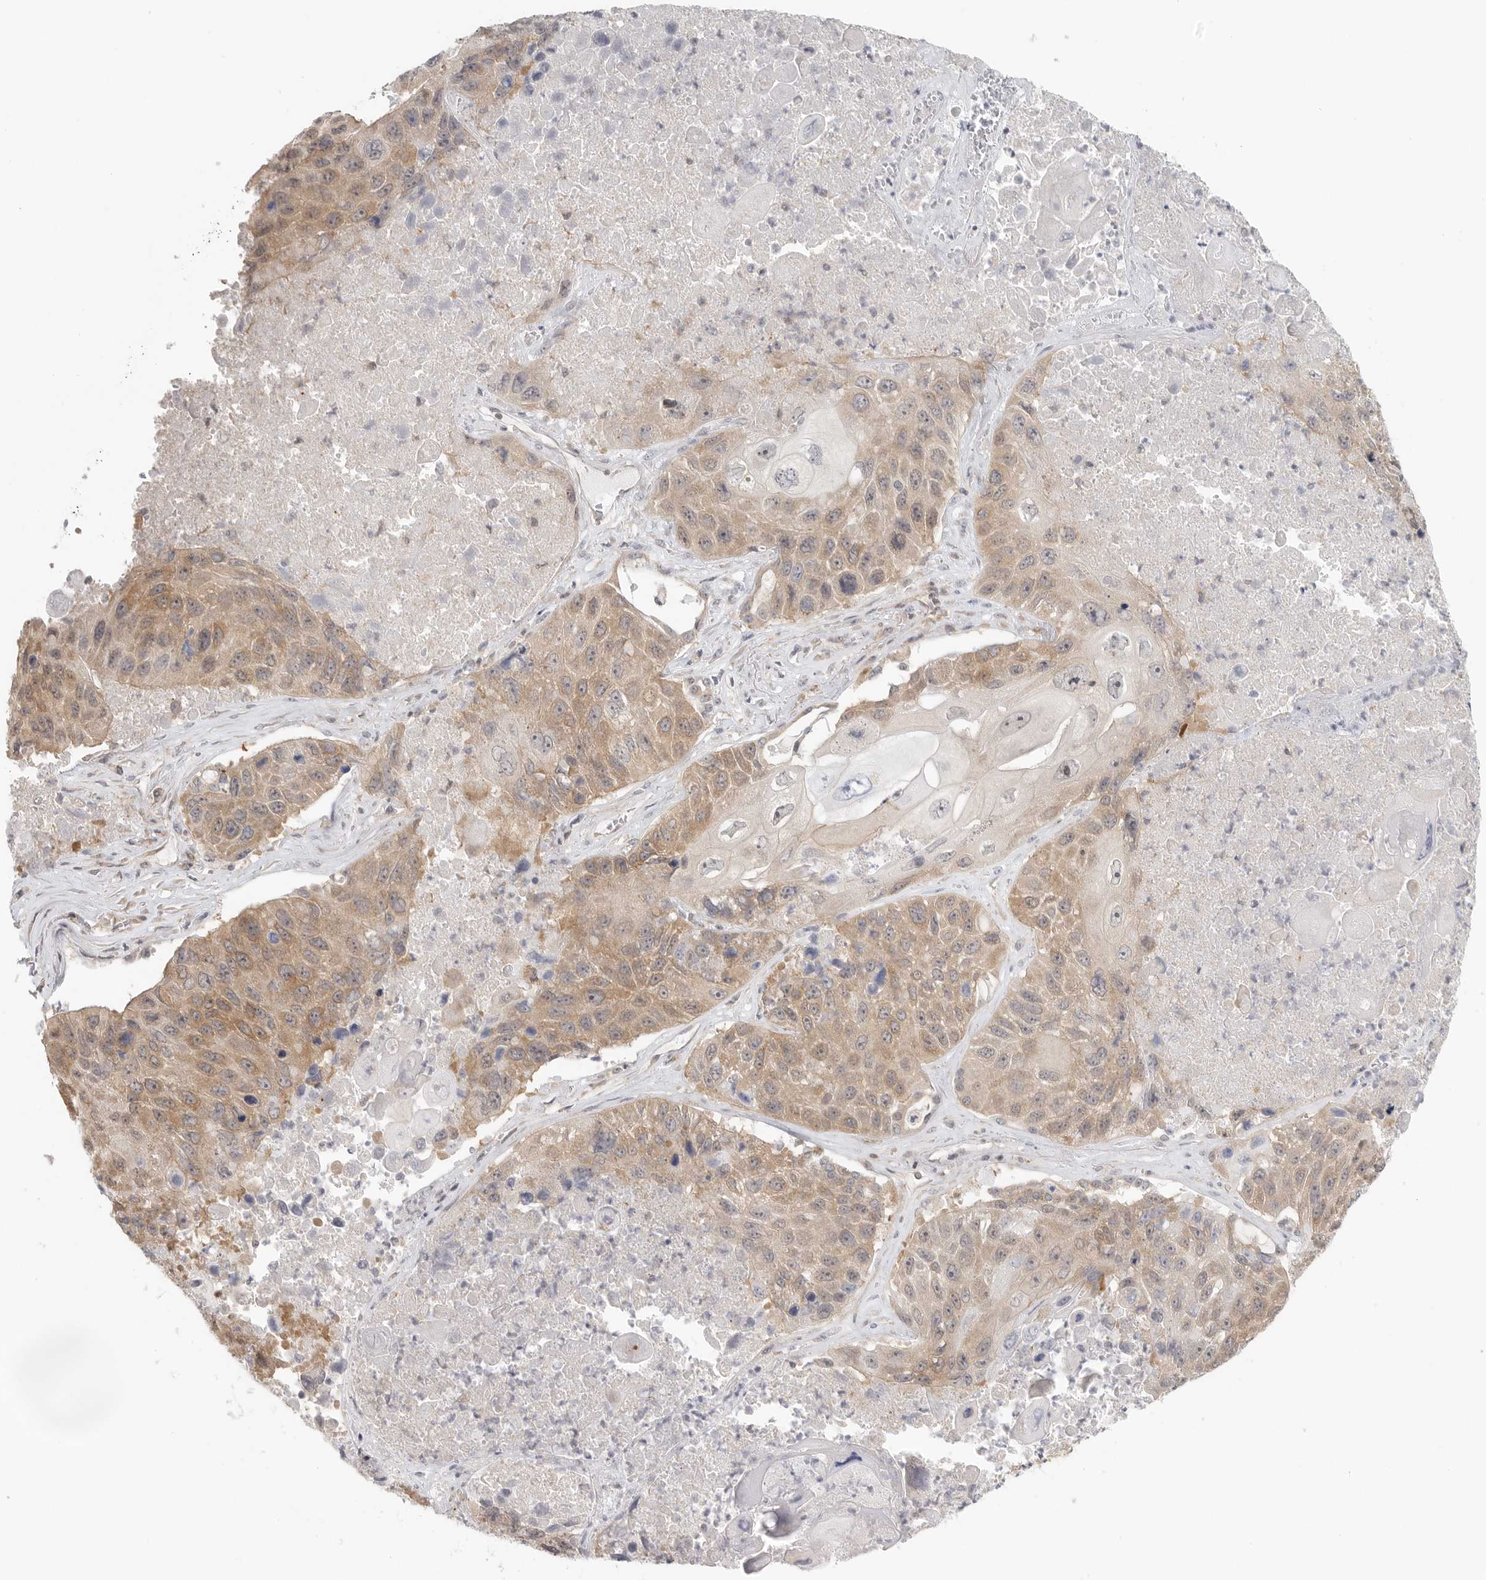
{"staining": {"intensity": "weak", "quantity": ">75%", "location": "cytoplasmic/membranous"}, "tissue": "lung cancer", "cell_type": "Tumor cells", "image_type": "cancer", "snomed": [{"axis": "morphology", "description": "Squamous cell carcinoma, NOS"}, {"axis": "topography", "description": "Lung"}], "caption": "This photomicrograph demonstrates IHC staining of human squamous cell carcinoma (lung), with low weak cytoplasmic/membranous staining in about >75% of tumor cells.", "gene": "HDAC6", "patient": {"sex": "male", "age": 61}}